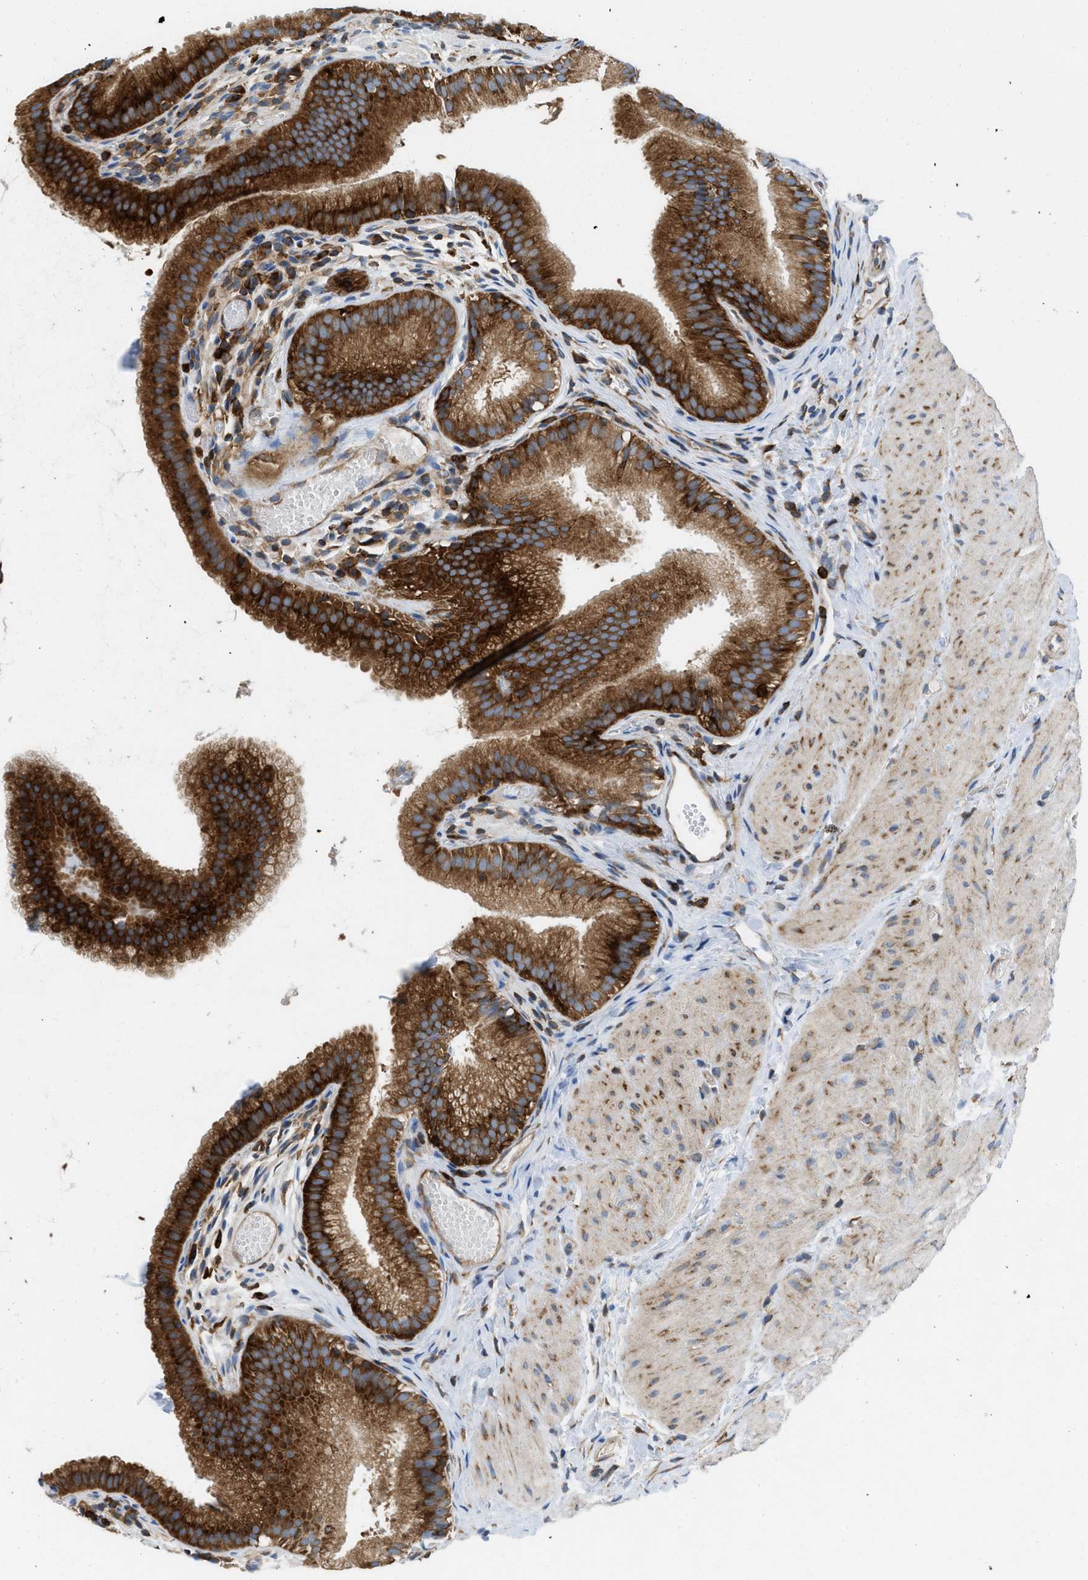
{"staining": {"intensity": "strong", "quantity": ">75%", "location": "cytoplasmic/membranous"}, "tissue": "gallbladder", "cell_type": "Glandular cells", "image_type": "normal", "snomed": [{"axis": "morphology", "description": "Normal tissue, NOS"}, {"axis": "topography", "description": "Gallbladder"}], "caption": "Strong cytoplasmic/membranous protein expression is seen in approximately >75% of glandular cells in gallbladder. (IHC, brightfield microscopy, high magnification).", "gene": "GPAT4", "patient": {"sex": "female", "age": 26}}